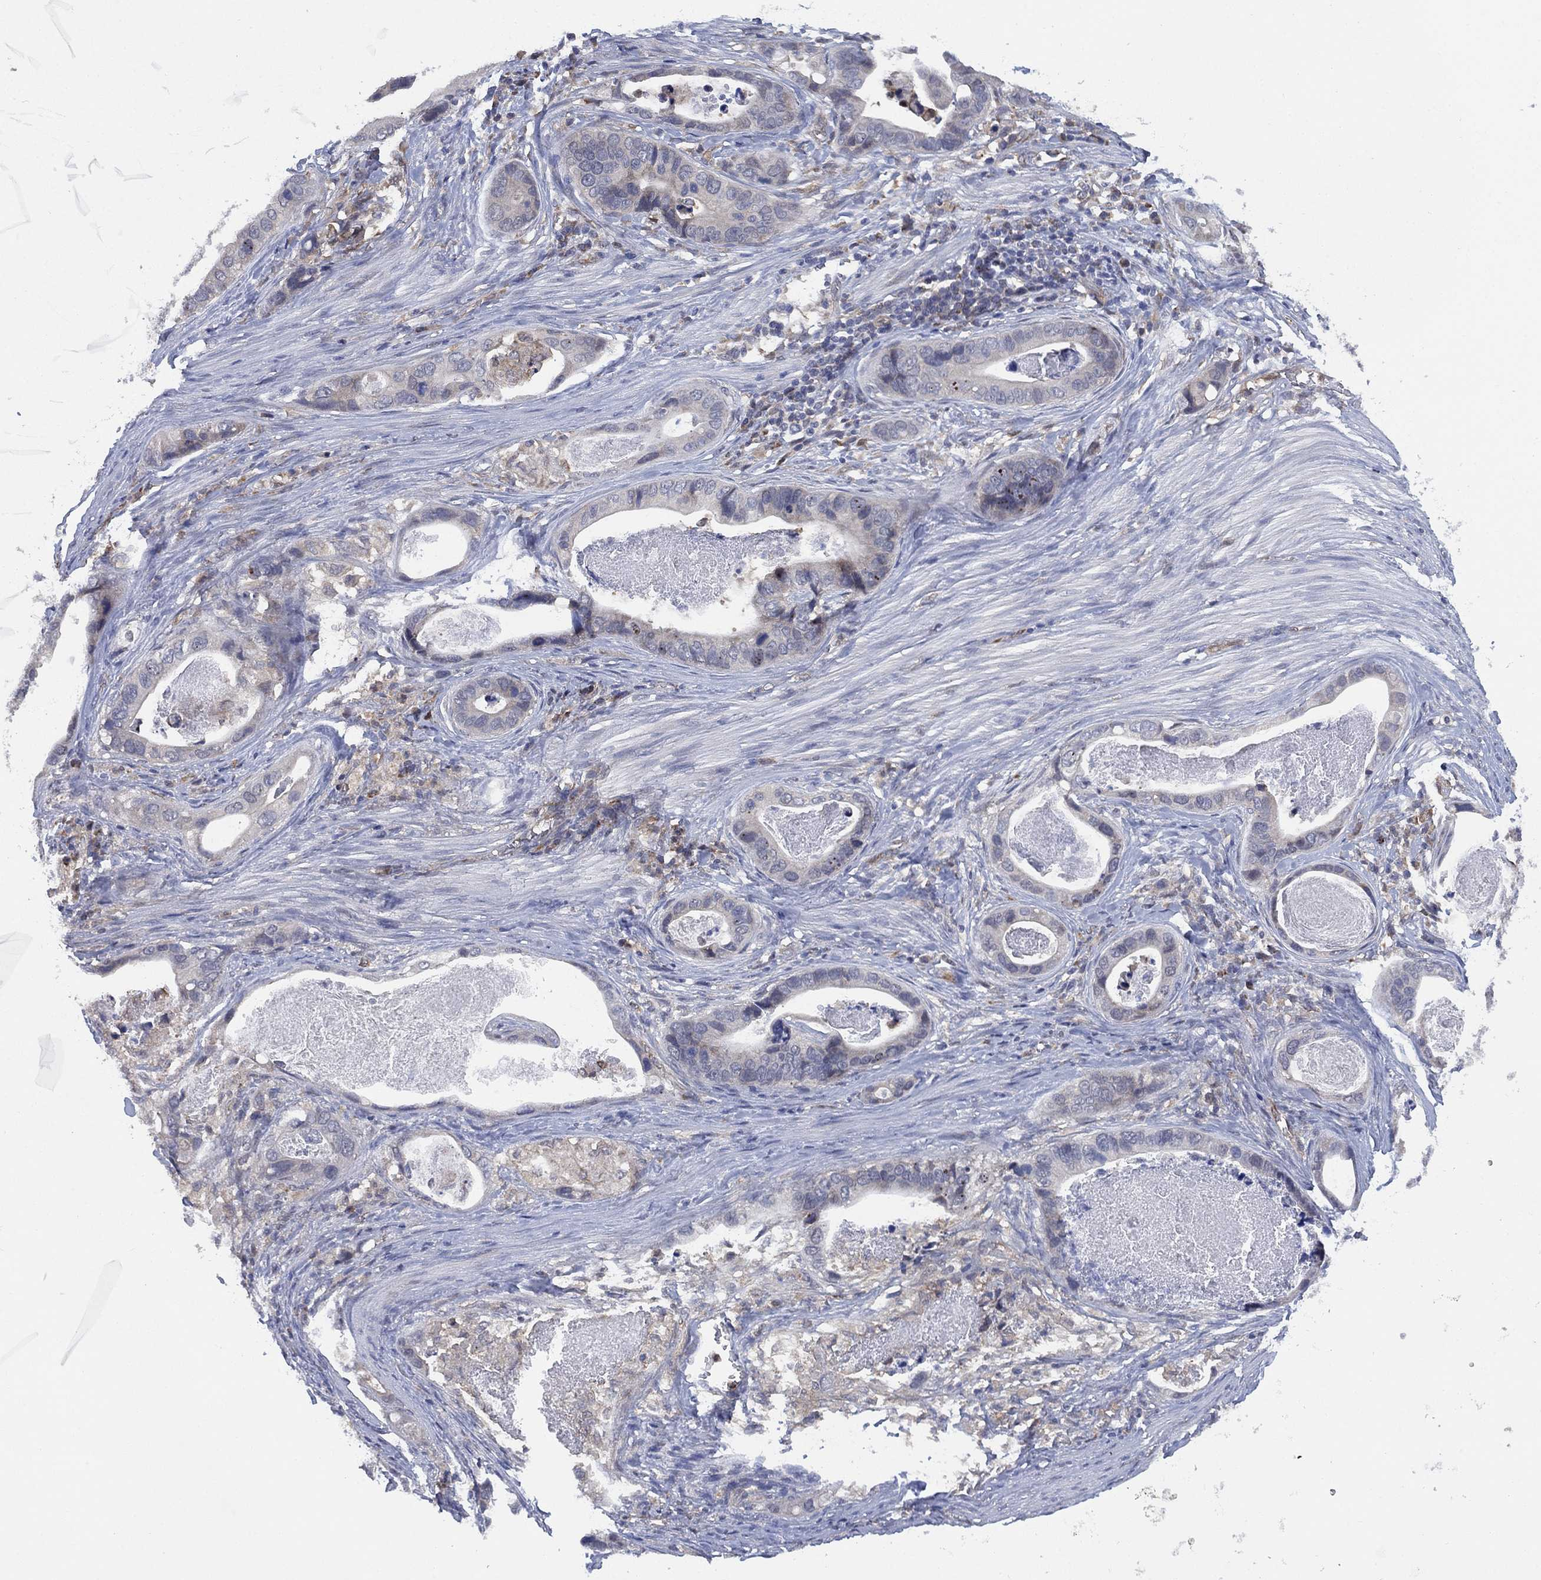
{"staining": {"intensity": "negative", "quantity": "none", "location": "none"}, "tissue": "stomach cancer", "cell_type": "Tumor cells", "image_type": "cancer", "snomed": [{"axis": "morphology", "description": "Adenocarcinoma, NOS"}, {"axis": "topography", "description": "Stomach"}], "caption": "Immunohistochemistry (IHC) of human stomach adenocarcinoma exhibits no staining in tumor cells.", "gene": "FES", "patient": {"sex": "male", "age": 84}}